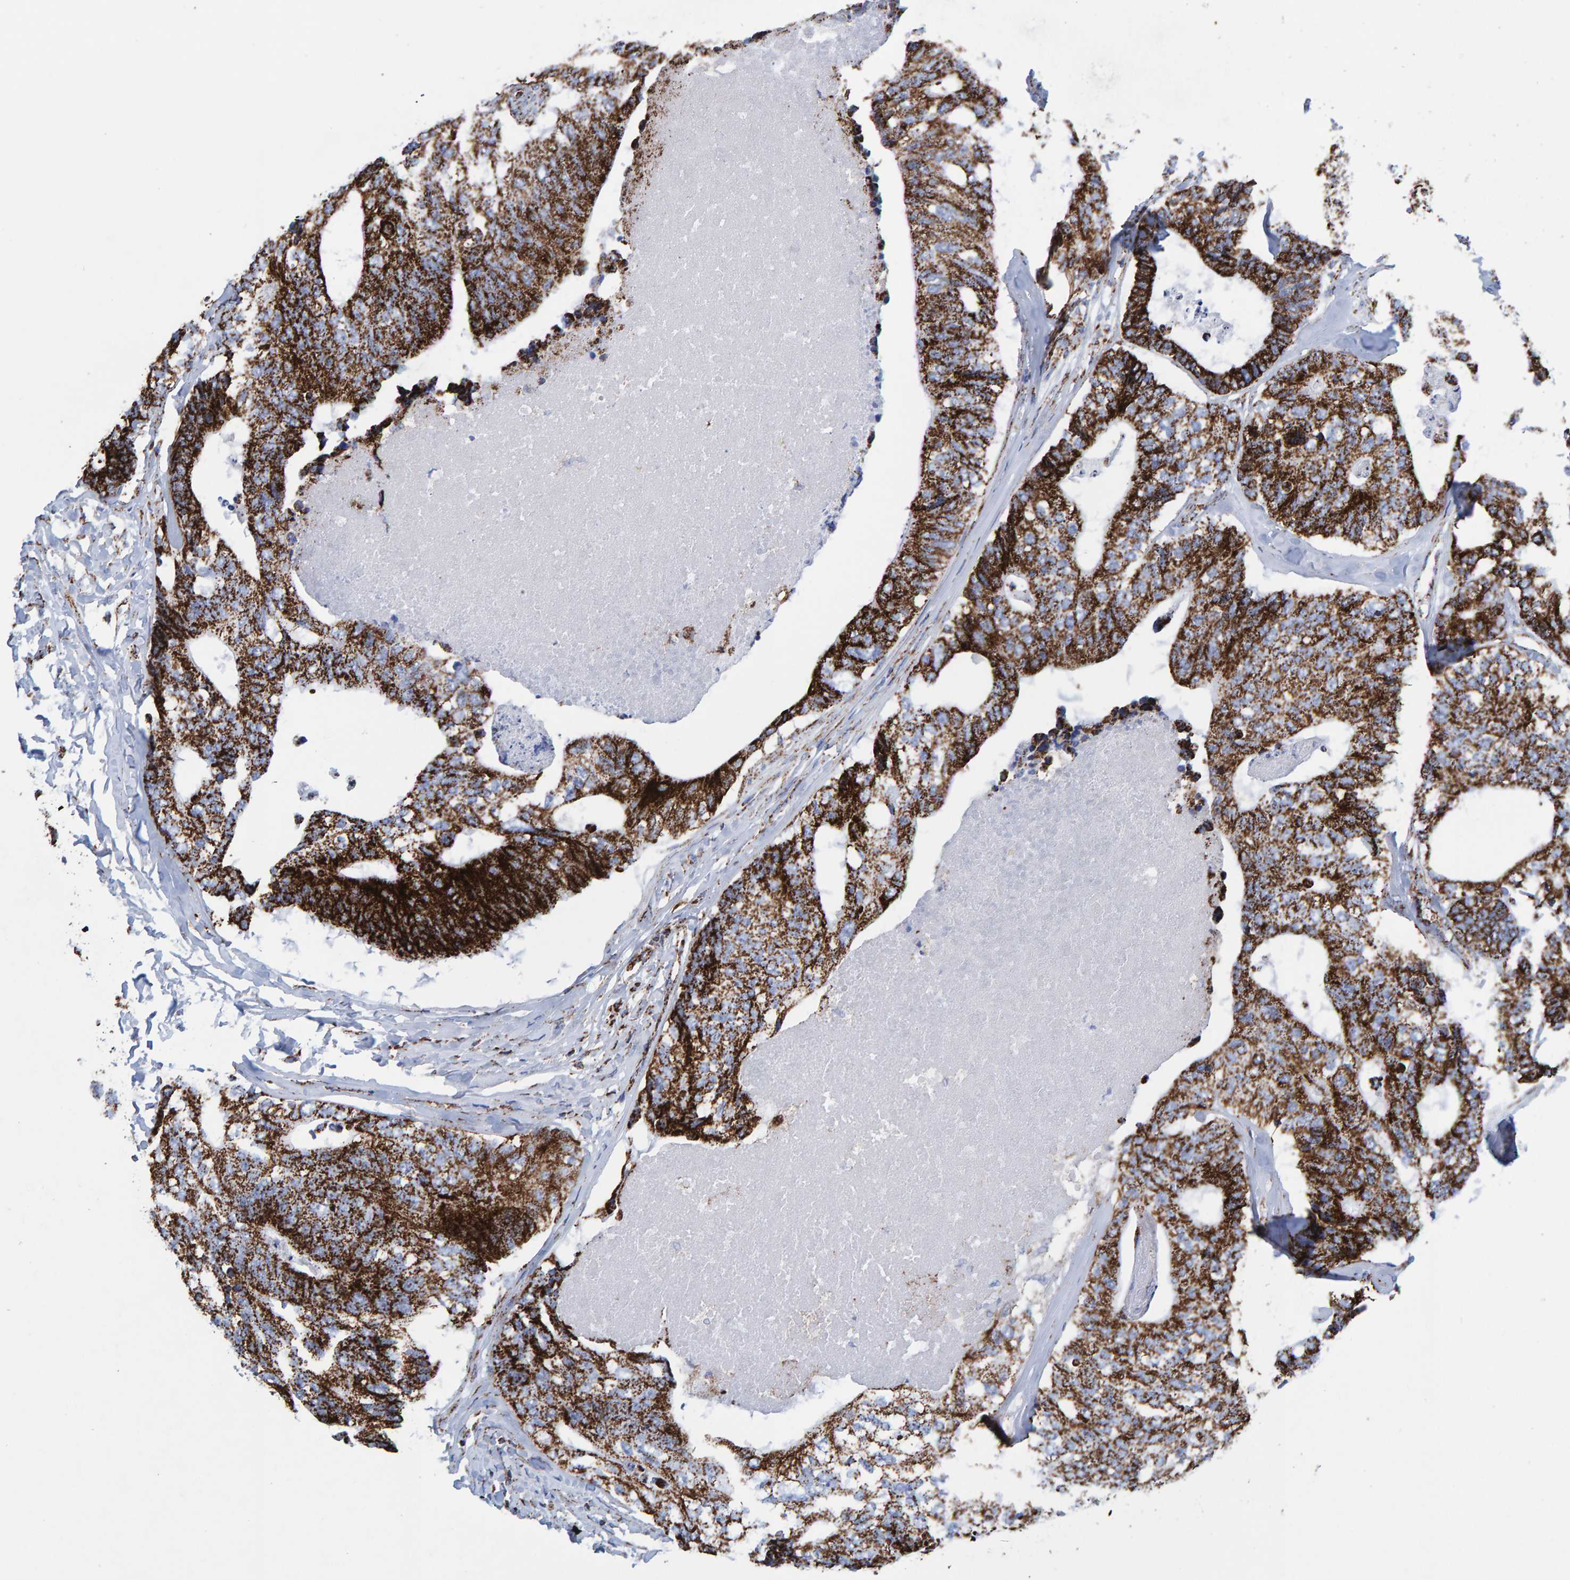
{"staining": {"intensity": "strong", "quantity": ">75%", "location": "cytoplasmic/membranous"}, "tissue": "colorectal cancer", "cell_type": "Tumor cells", "image_type": "cancer", "snomed": [{"axis": "morphology", "description": "Adenocarcinoma, NOS"}, {"axis": "topography", "description": "Colon"}], "caption": "Colorectal cancer (adenocarcinoma) was stained to show a protein in brown. There is high levels of strong cytoplasmic/membranous positivity in approximately >75% of tumor cells.", "gene": "ENSG00000262660", "patient": {"sex": "female", "age": 67}}